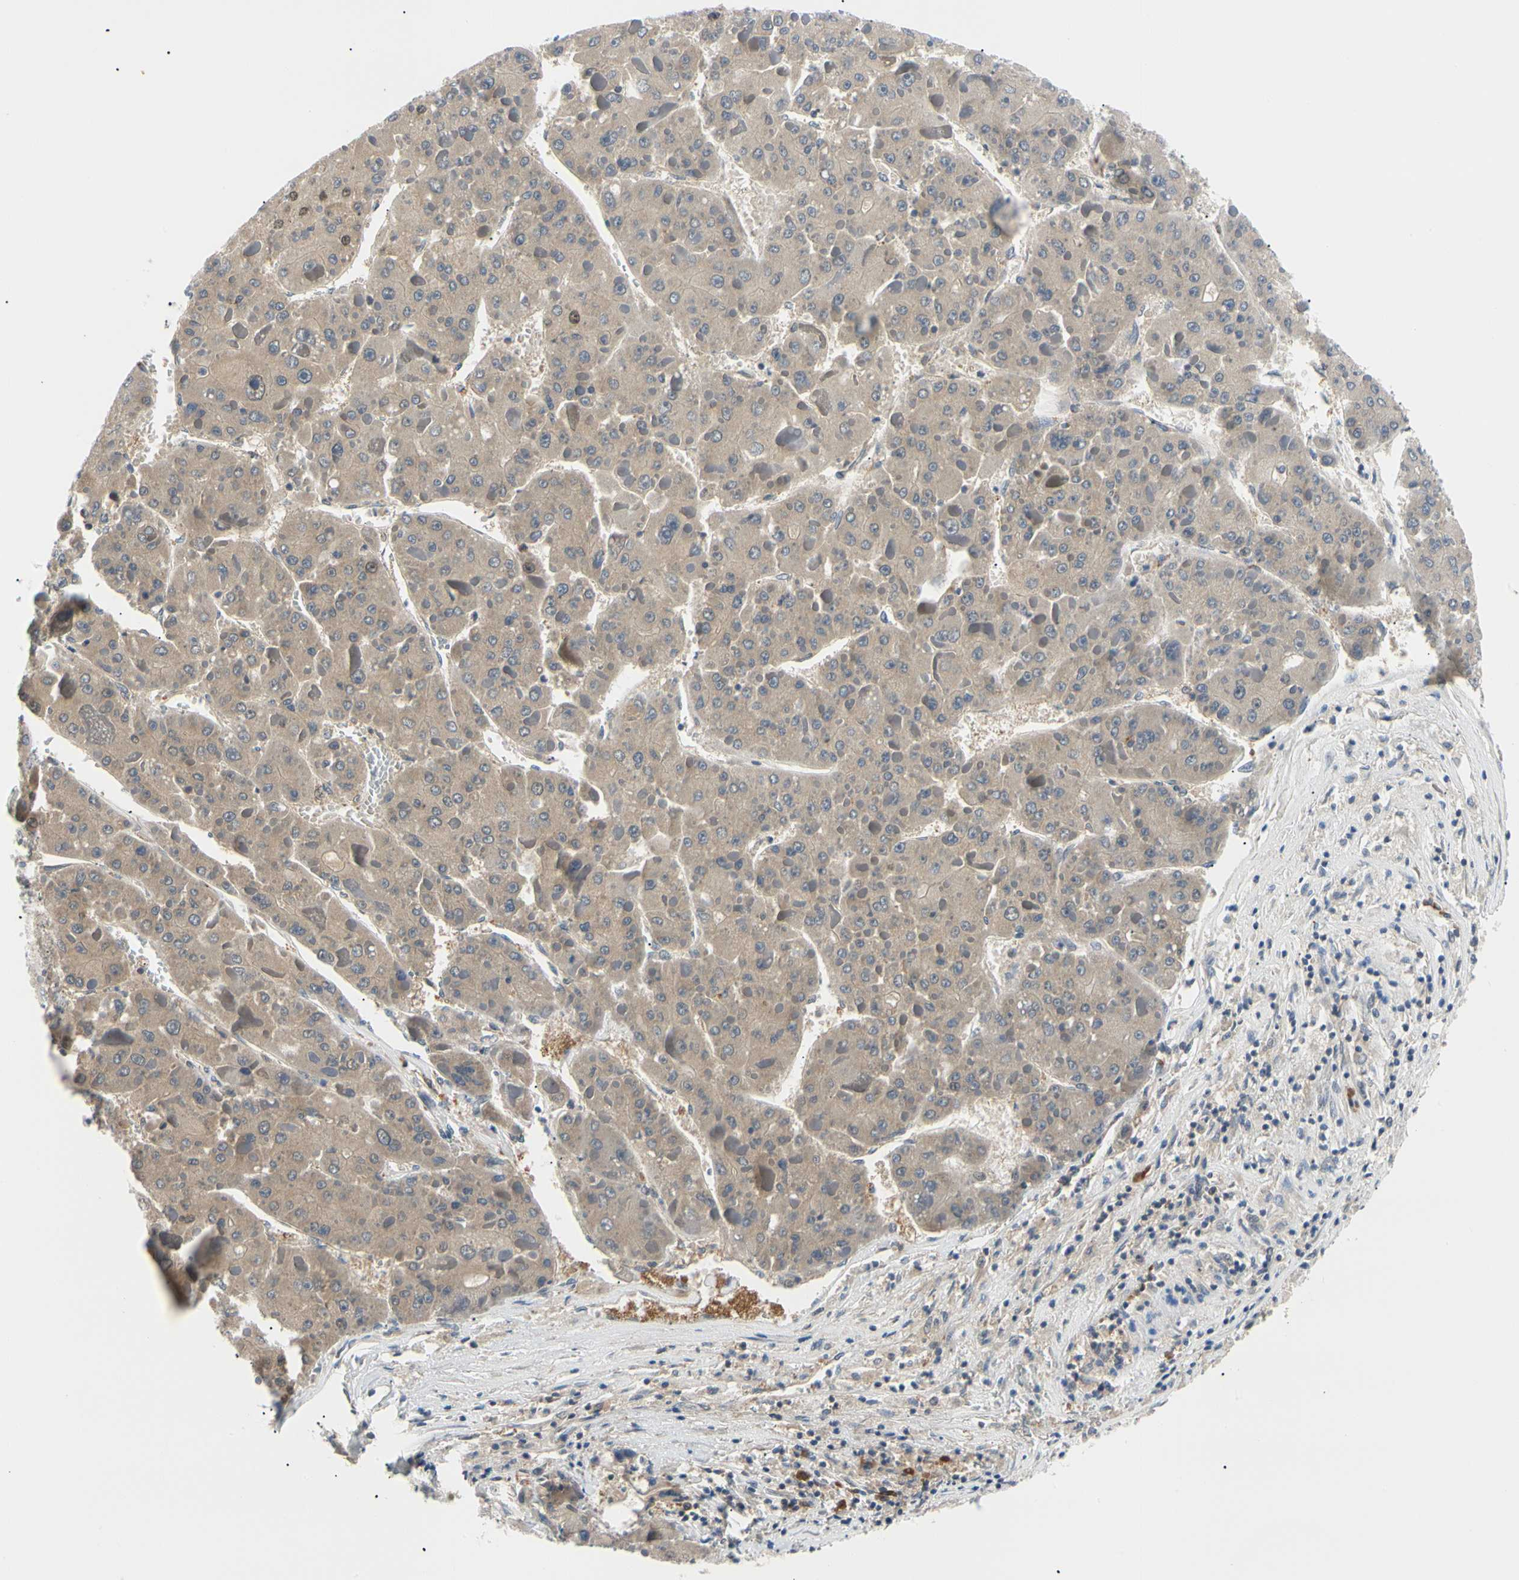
{"staining": {"intensity": "weak", "quantity": ">75%", "location": "cytoplasmic/membranous"}, "tissue": "liver cancer", "cell_type": "Tumor cells", "image_type": "cancer", "snomed": [{"axis": "morphology", "description": "Carcinoma, Hepatocellular, NOS"}, {"axis": "topography", "description": "Liver"}], "caption": "Human liver cancer stained for a protein (brown) displays weak cytoplasmic/membranous positive expression in approximately >75% of tumor cells.", "gene": "SEC23B", "patient": {"sex": "female", "age": 73}}